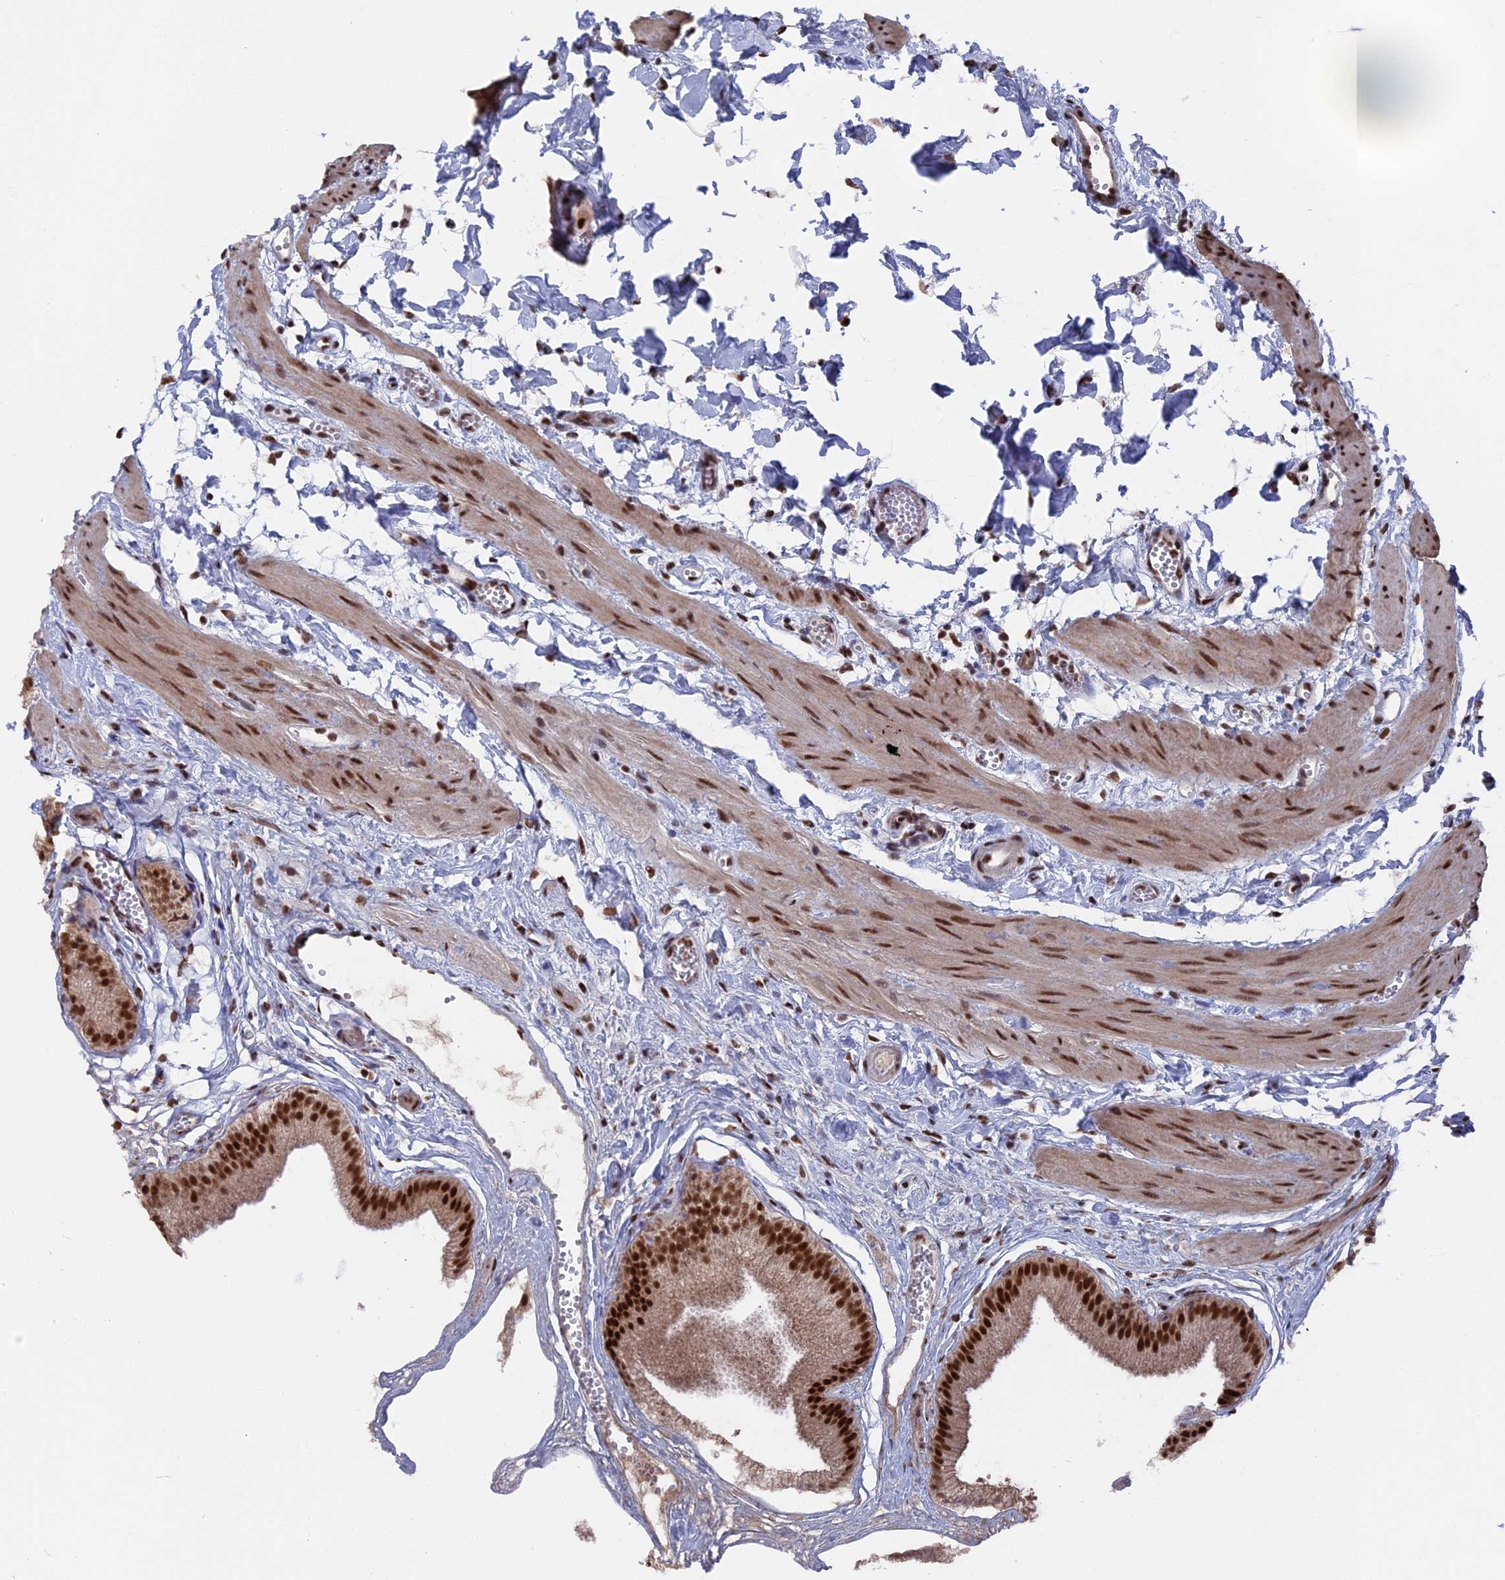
{"staining": {"intensity": "strong", "quantity": ">75%", "location": "nuclear"}, "tissue": "gallbladder", "cell_type": "Glandular cells", "image_type": "normal", "snomed": [{"axis": "morphology", "description": "Normal tissue, NOS"}, {"axis": "topography", "description": "Gallbladder"}], "caption": "A micrograph of human gallbladder stained for a protein reveals strong nuclear brown staining in glandular cells. (brown staining indicates protein expression, while blue staining denotes nuclei).", "gene": "SF3A2", "patient": {"sex": "female", "age": 54}}